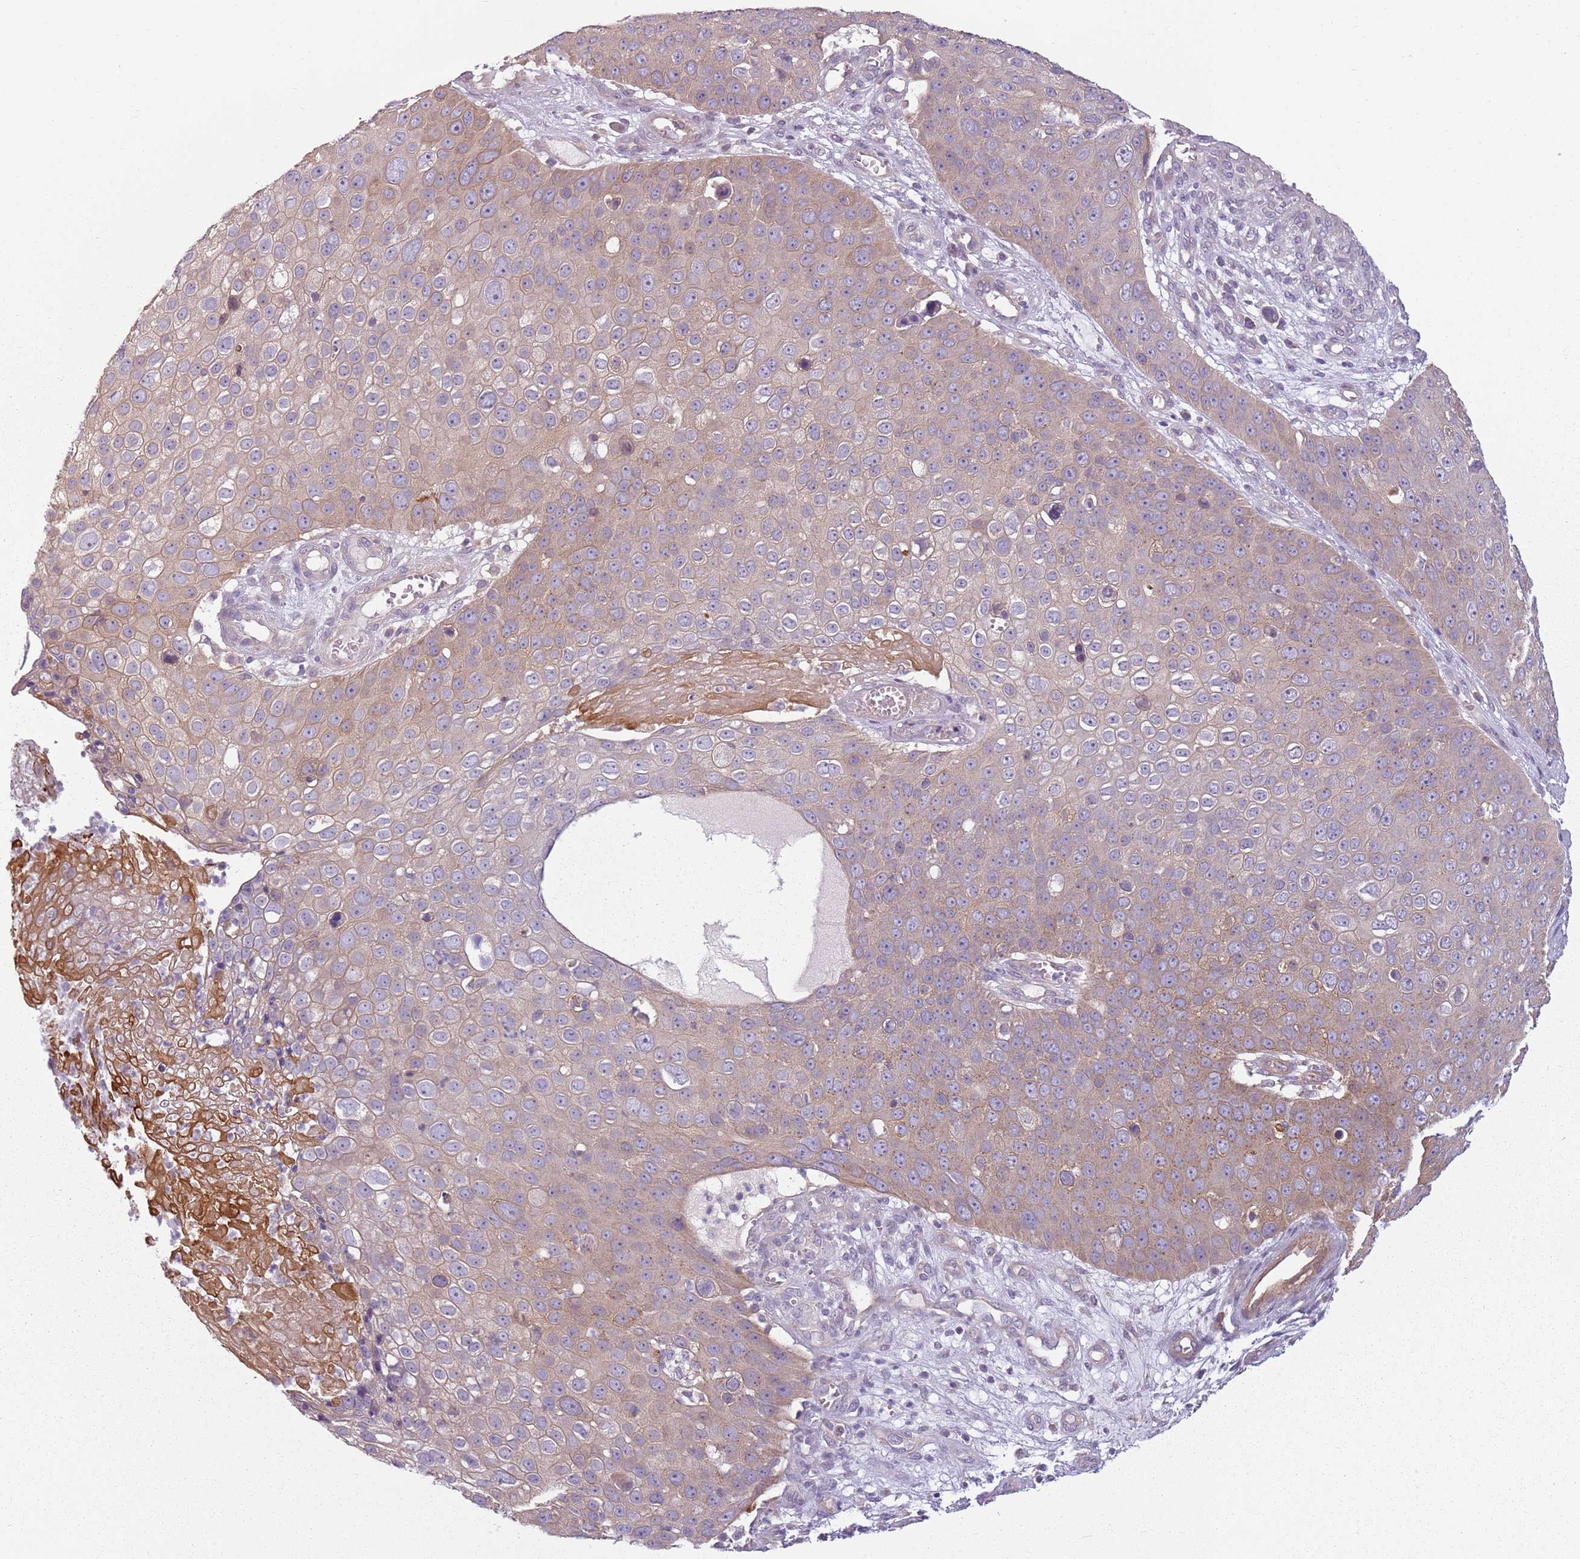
{"staining": {"intensity": "weak", "quantity": "25%-75%", "location": "cytoplasmic/membranous"}, "tissue": "skin cancer", "cell_type": "Tumor cells", "image_type": "cancer", "snomed": [{"axis": "morphology", "description": "Squamous cell carcinoma, NOS"}, {"axis": "topography", "description": "Skin"}], "caption": "Human skin squamous cell carcinoma stained with a brown dye shows weak cytoplasmic/membranous positive staining in about 25%-75% of tumor cells.", "gene": "TLCD2", "patient": {"sex": "male", "age": 71}}